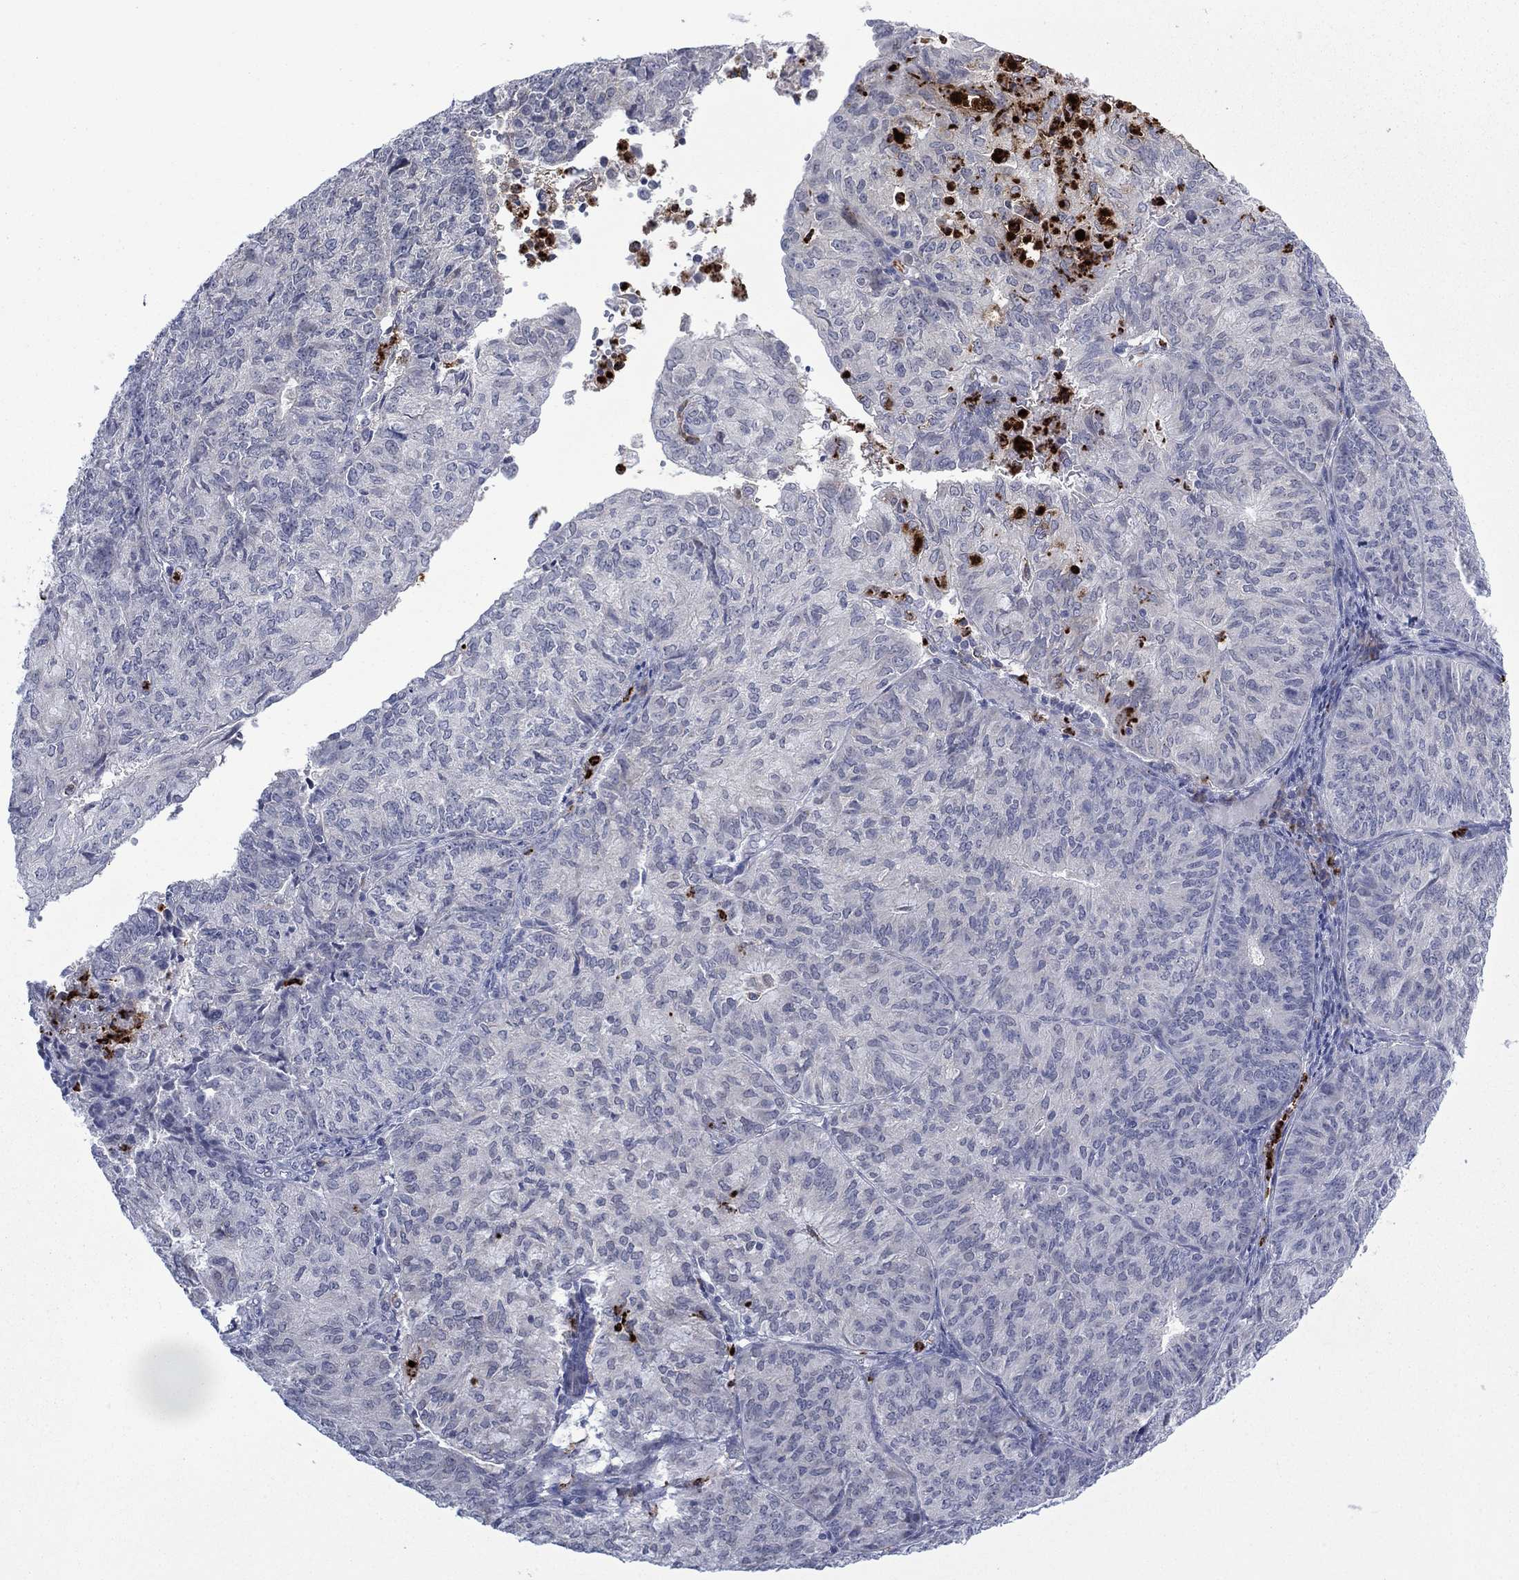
{"staining": {"intensity": "negative", "quantity": "none", "location": "none"}, "tissue": "endometrial cancer", "cell_type": "Tumor cells", "image_type": "cancer", "snomed": [{"axis": "morphology", "description": "Adenocarcinoma, NOS"}, {"axis": "topography", "description": "Endometrium"}], "caption": "Tumor cells show no significant protein positivity in adenocarcinoma (endometrial). (DAB (3,3'-diaminobenzidine) IHC with hematoxylin counter stain).", "gene": "MTRFR", "patient": {"sex": "female", "age": 82}}